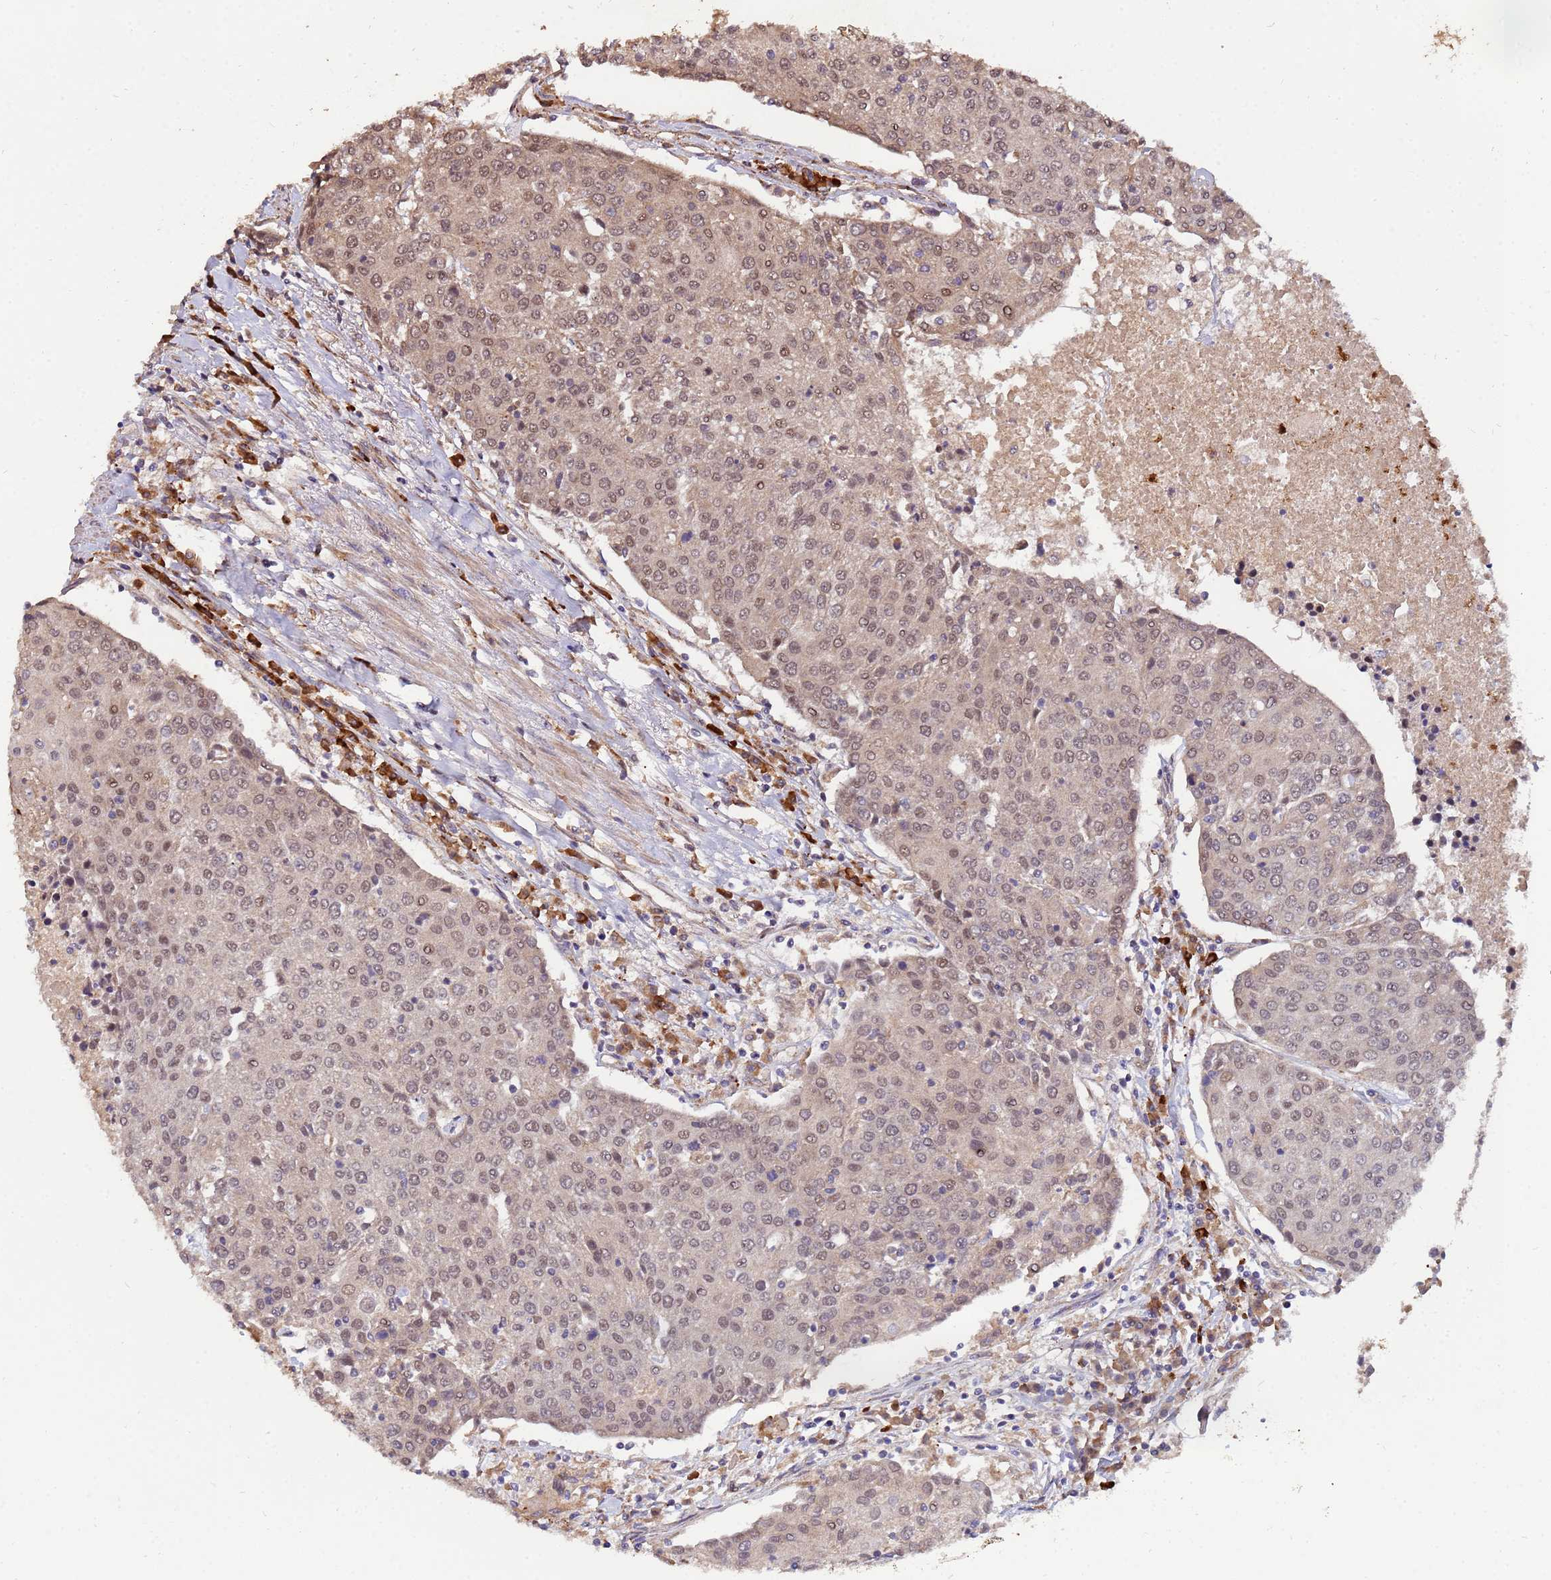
{"staining": {"intensity": "weak", "quantity": "25%-75%", "location": "nuclear"}, "tissue": "urothelial cancer", "cell_type": "Tumor cells", "image_type": "cancer", "snomed": [{"axis": "morphology", "description": "Urothelial carcinoma, High grade"}, {"axis": "topography", "description": "Urinary bladder"}], "caption": "Protein staining exhibits weak nuclear positivity in about 25%-75% of tumor cells in urothelial cancer.", "gene": "ZNF619", "patient": {"sex": "female", "age": 85}}